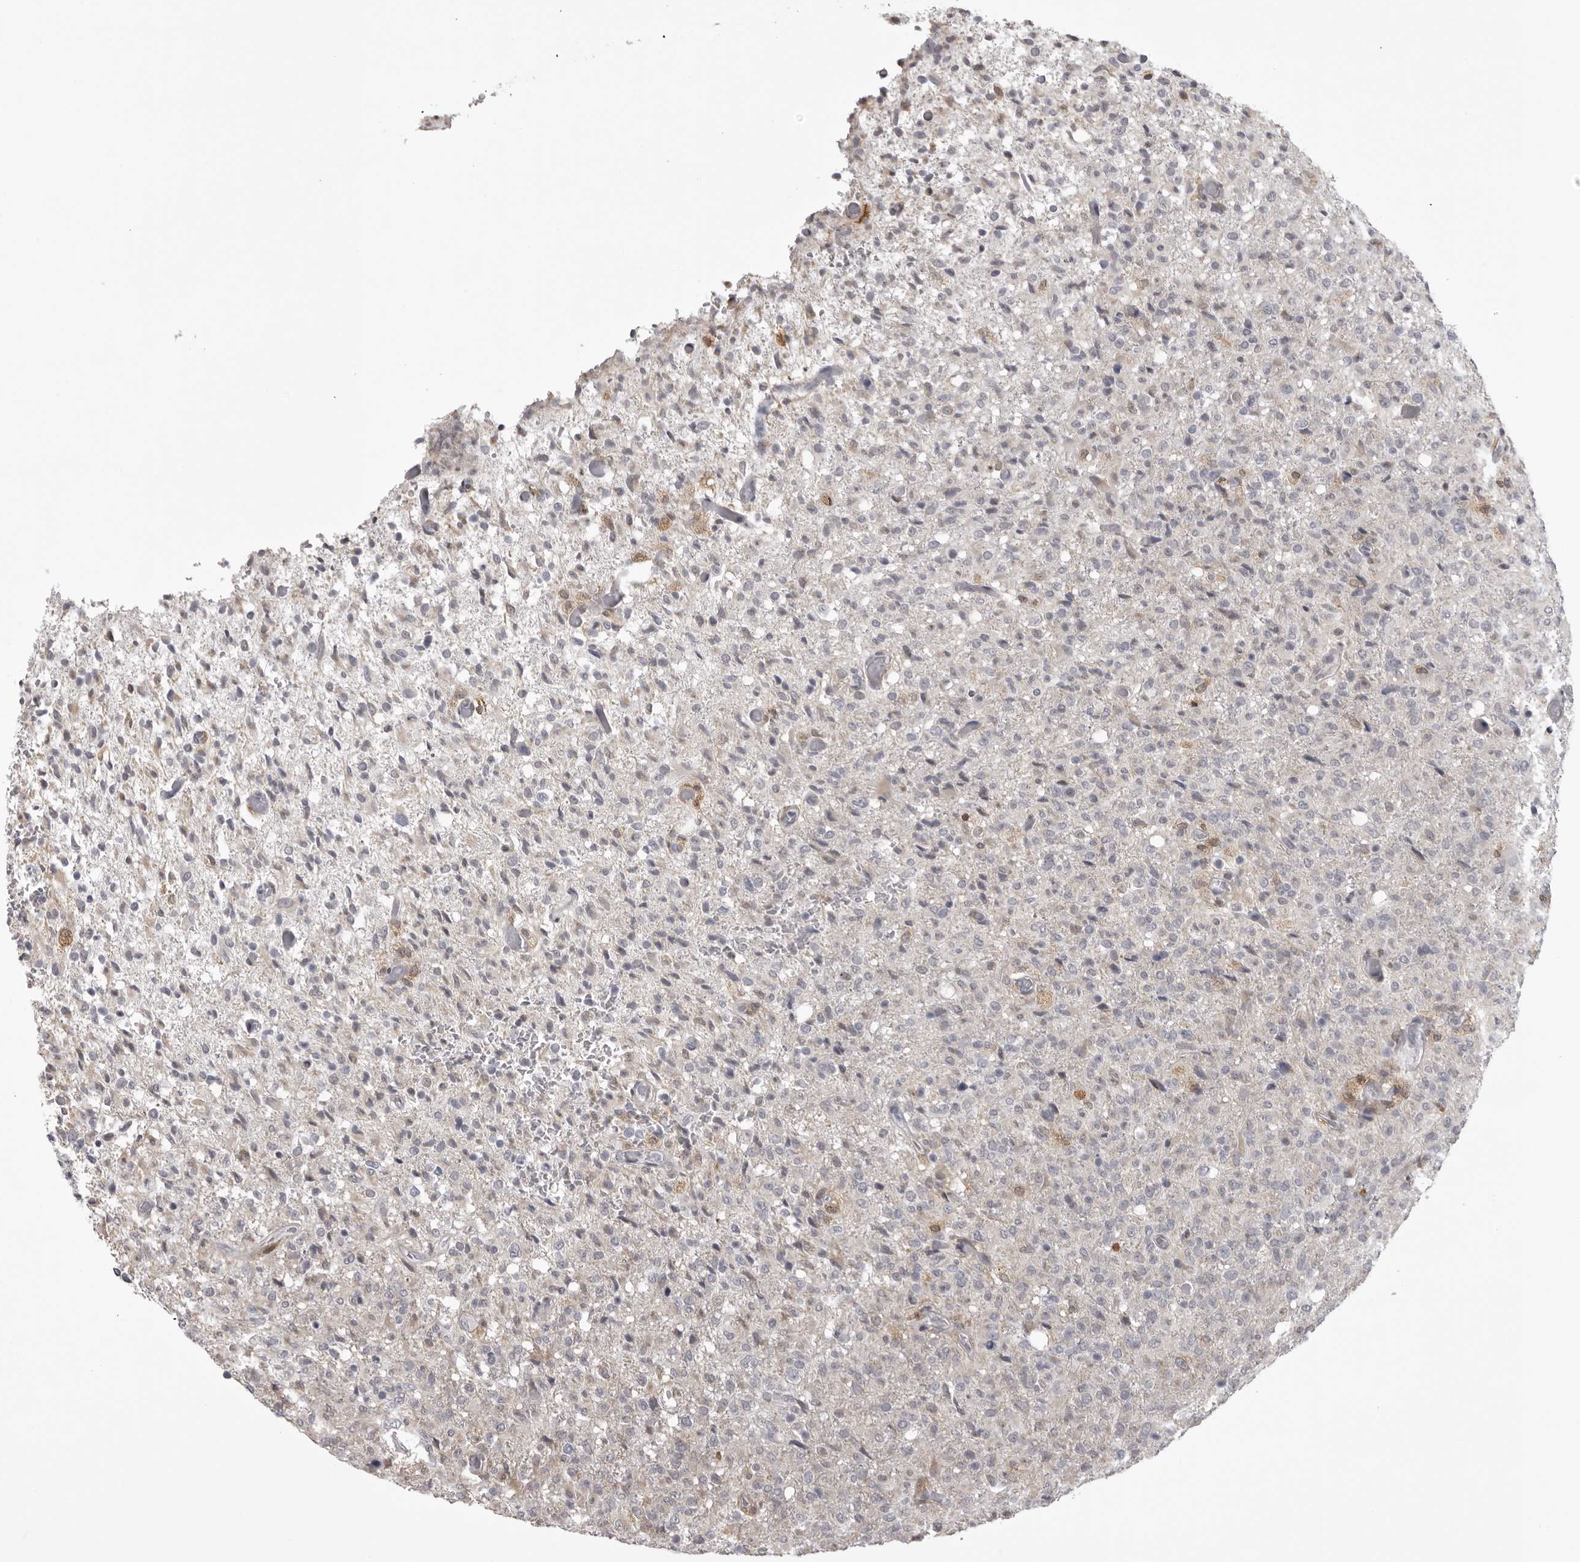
{"staining": {"intensity": "negative", "quantity": "none", "location": "none"}, "tissue": "glioma", "cell_type": "Tumor cells", "image_type": "cancer", "snomed": [{"axis": "morphology", "description": "Glioma, malignant, High grade"}, {"axis": "topography", "description": "Brain"}], "caption": "The histopathology image exhibits no significant staining in tumor cells of glioma. The staining was performed using DAB to visualize the protein expression in brown, while the nuclei were stained in blue with hematoxylin (Magnification: 20x).", "gene": "NCEH1", "patient": {"sex": "female", "age": 57}}